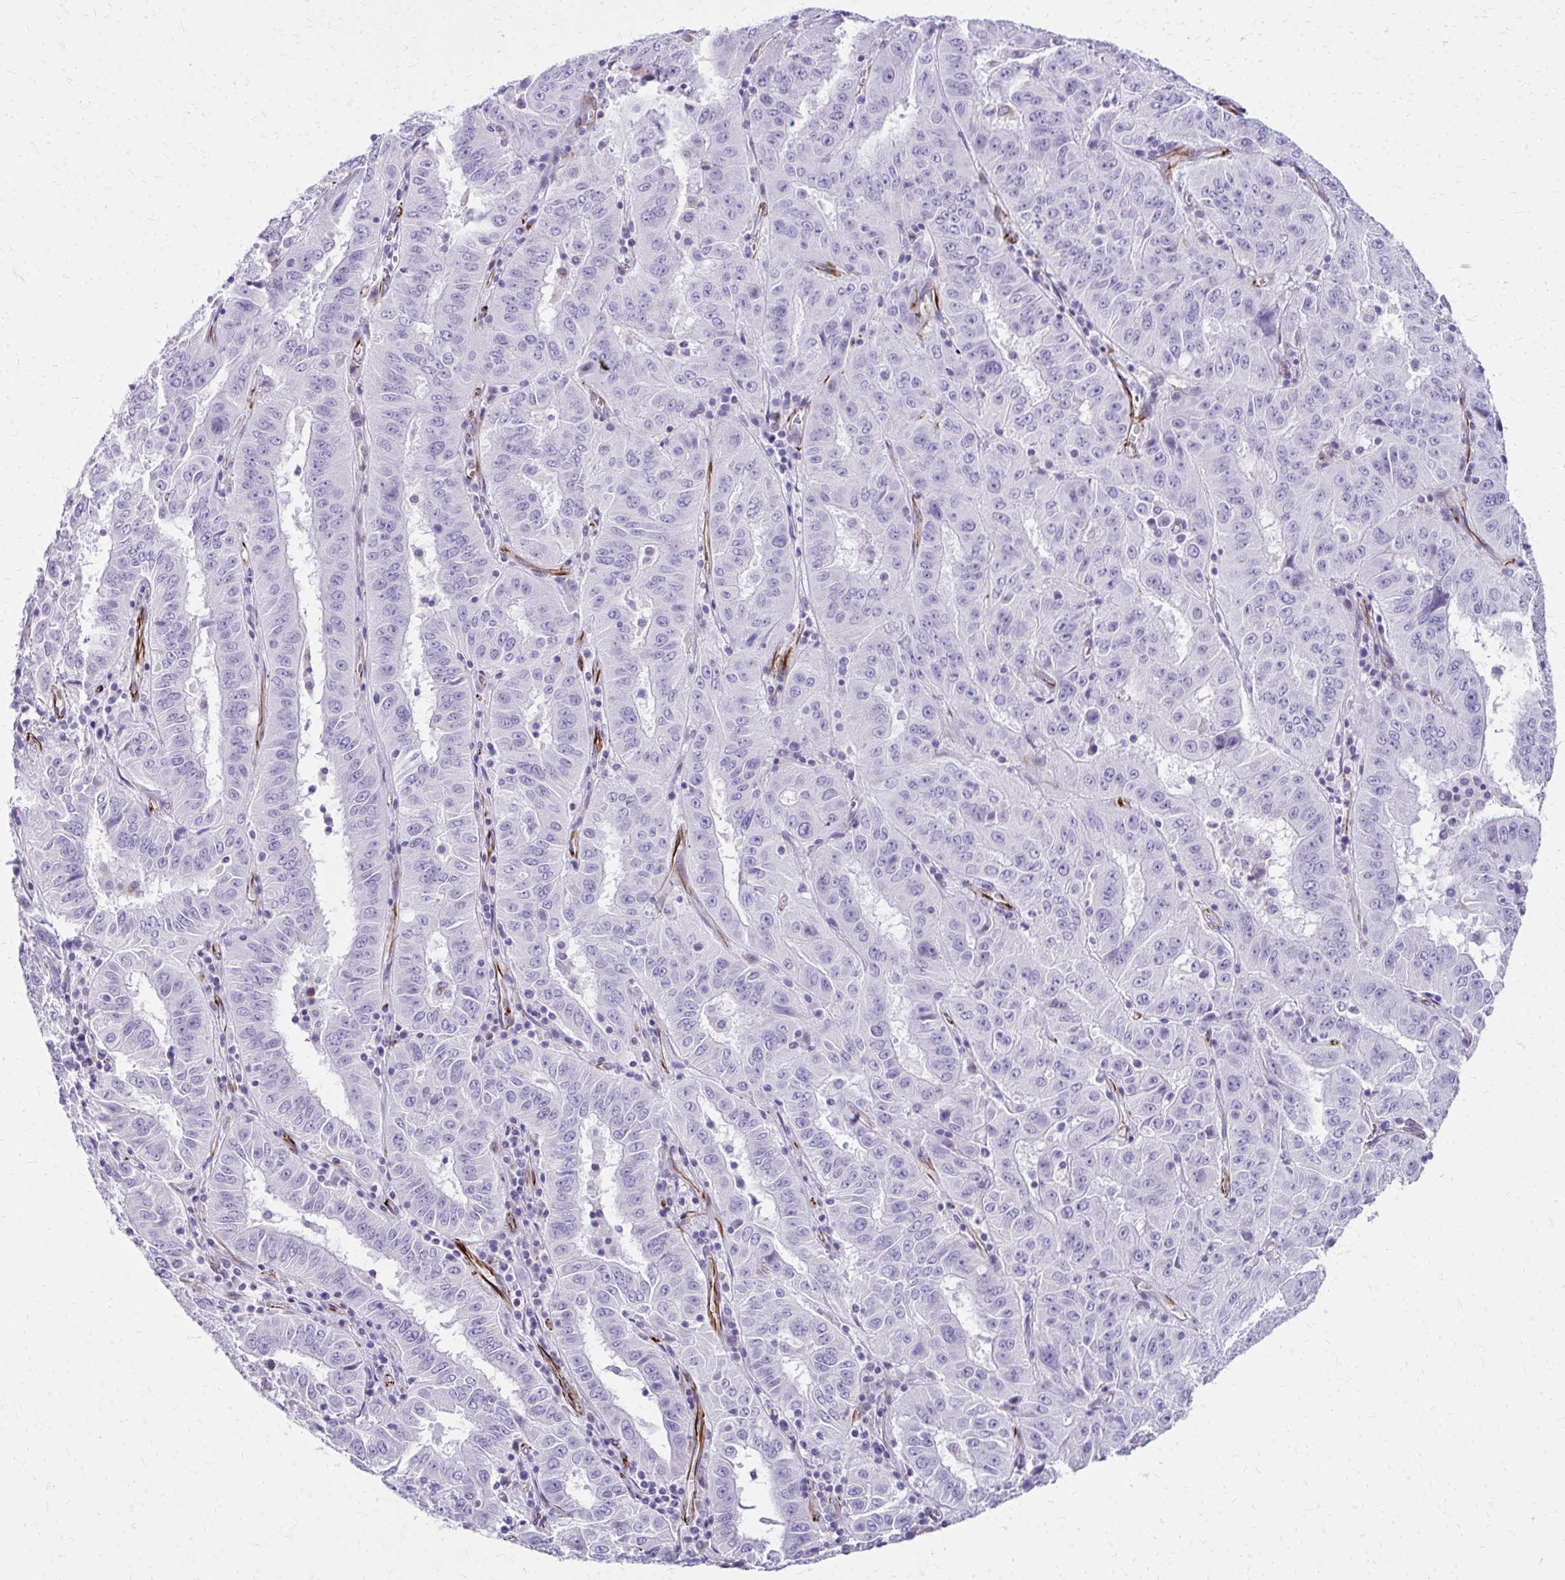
{"staining": {"intensity": "negative", "quantity": "none", "location": "none"}, "tissue": "pancreatic cancer", "cell_type": "Tumor cells", "image_type": "cancer", "snomed": [{"axis": "morphology", "description": "Adenocarcinoma, NOS"}, {"axis": "topography", "description": "Pancreas"}], "caption": "A micrograph of adenocarcinoma (pancreatic) stained for a protein displays no brown staining in tumor cells.", "gene": "TRIM6", "patient": {"sex": "male", "age": 63}}